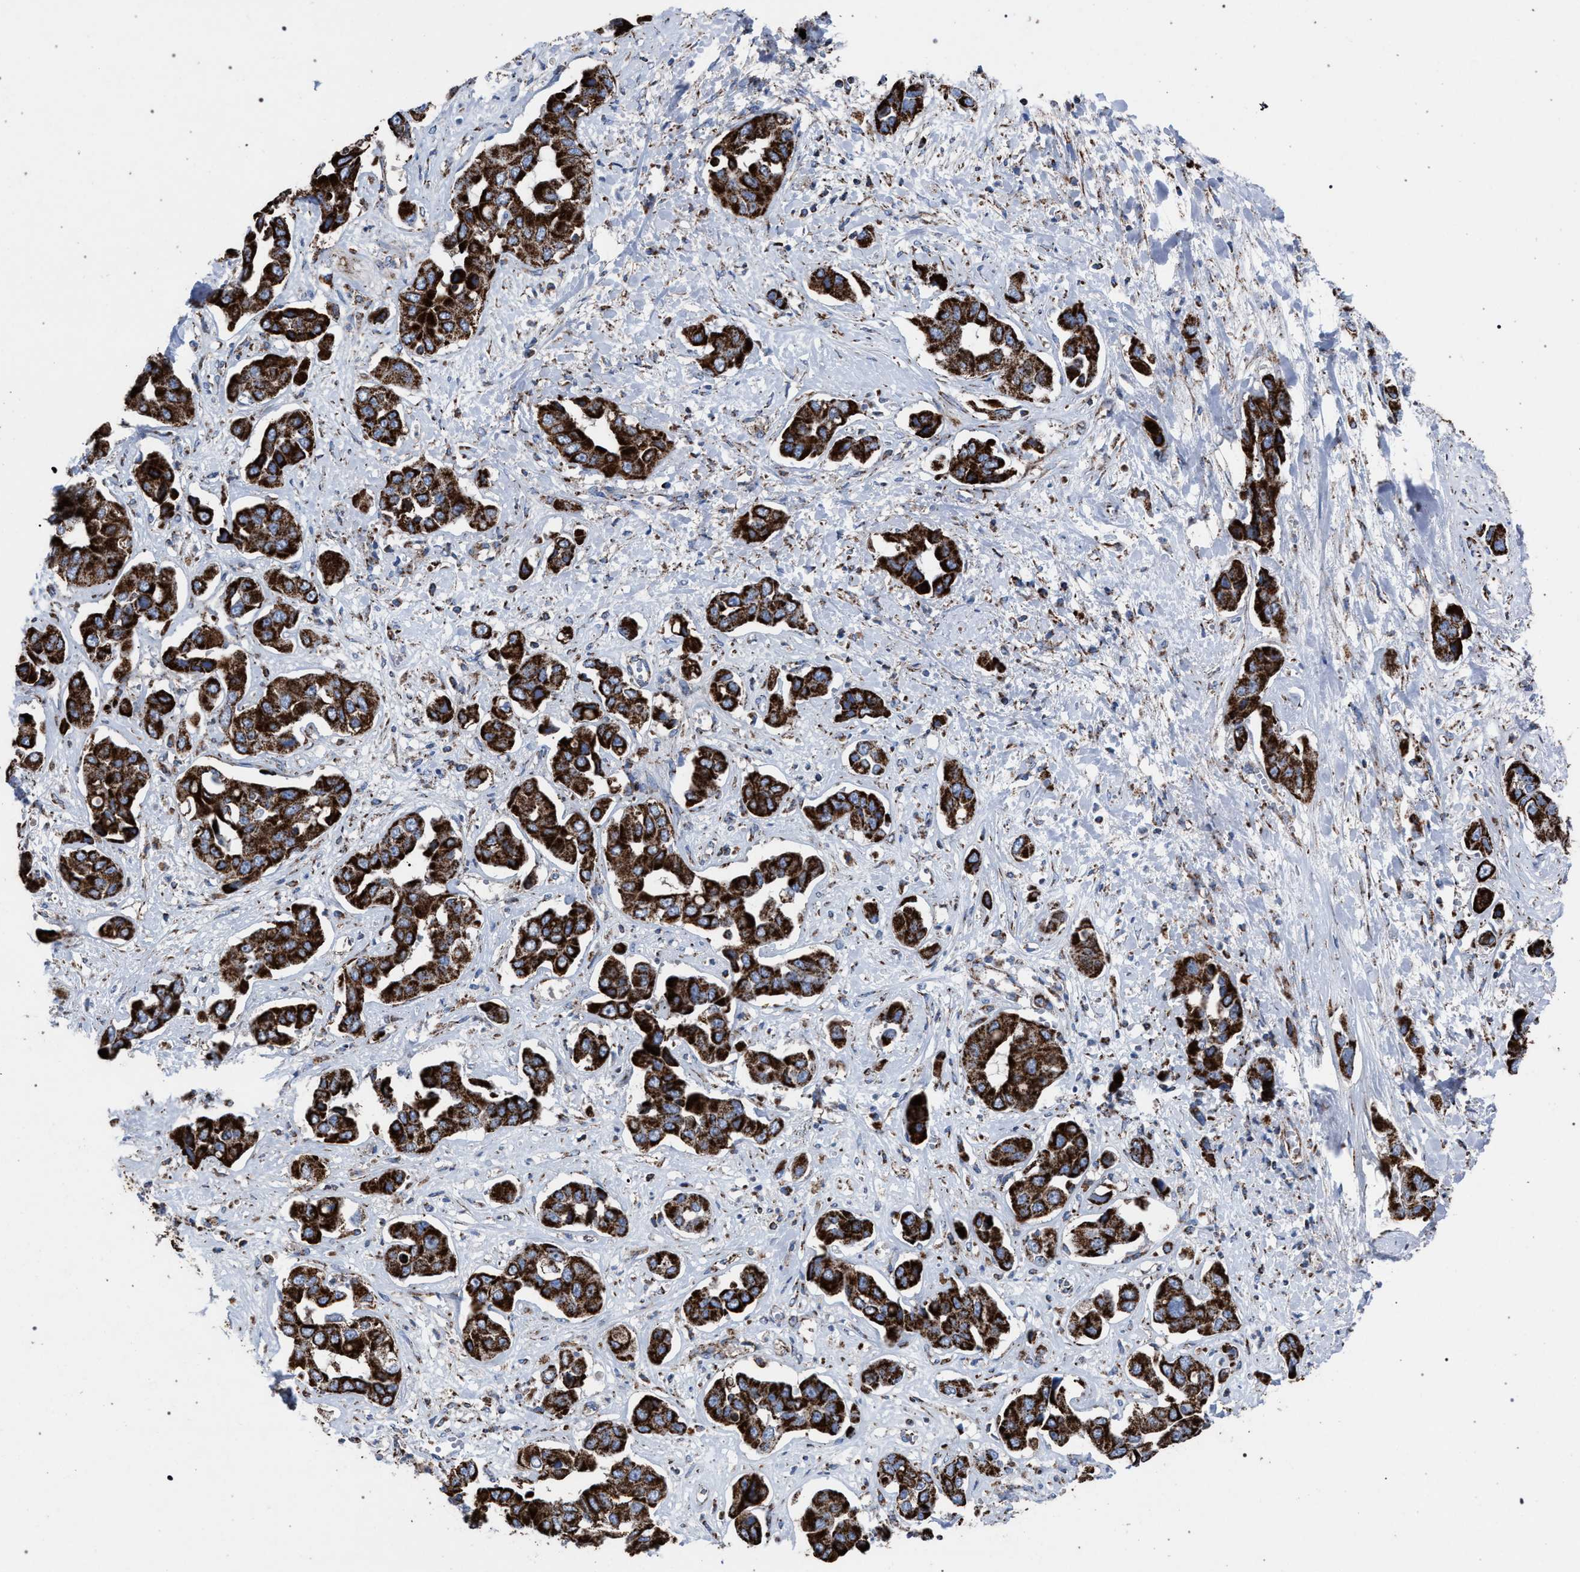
{"staining": {"intensity": "strong", "quantity": ">75%", "location": "cytoplasmic/membranous"}, "tissue": "liver cancer", "cell_type": "Tumor cells", "image_type": "cancer", "snomed": [{"axis": "morphology", "description": "Cholangiocarcinoma"}, {"axis": "topography", "description": "Liver"}], "caption": "Immunohistochemistry (IHC) histopathology image of neoplastic tissue: human liver cholangiocarcinoma stained using immunohistochemistry demonstrates high levels of strong protein expression localized specifically in the cytoplasmic/membranous of tumor cells, appearing as a cytoplasmic/membranous brown color.", "gene": "VPS13A", "patient": {"sex": "female", "age": 52}}